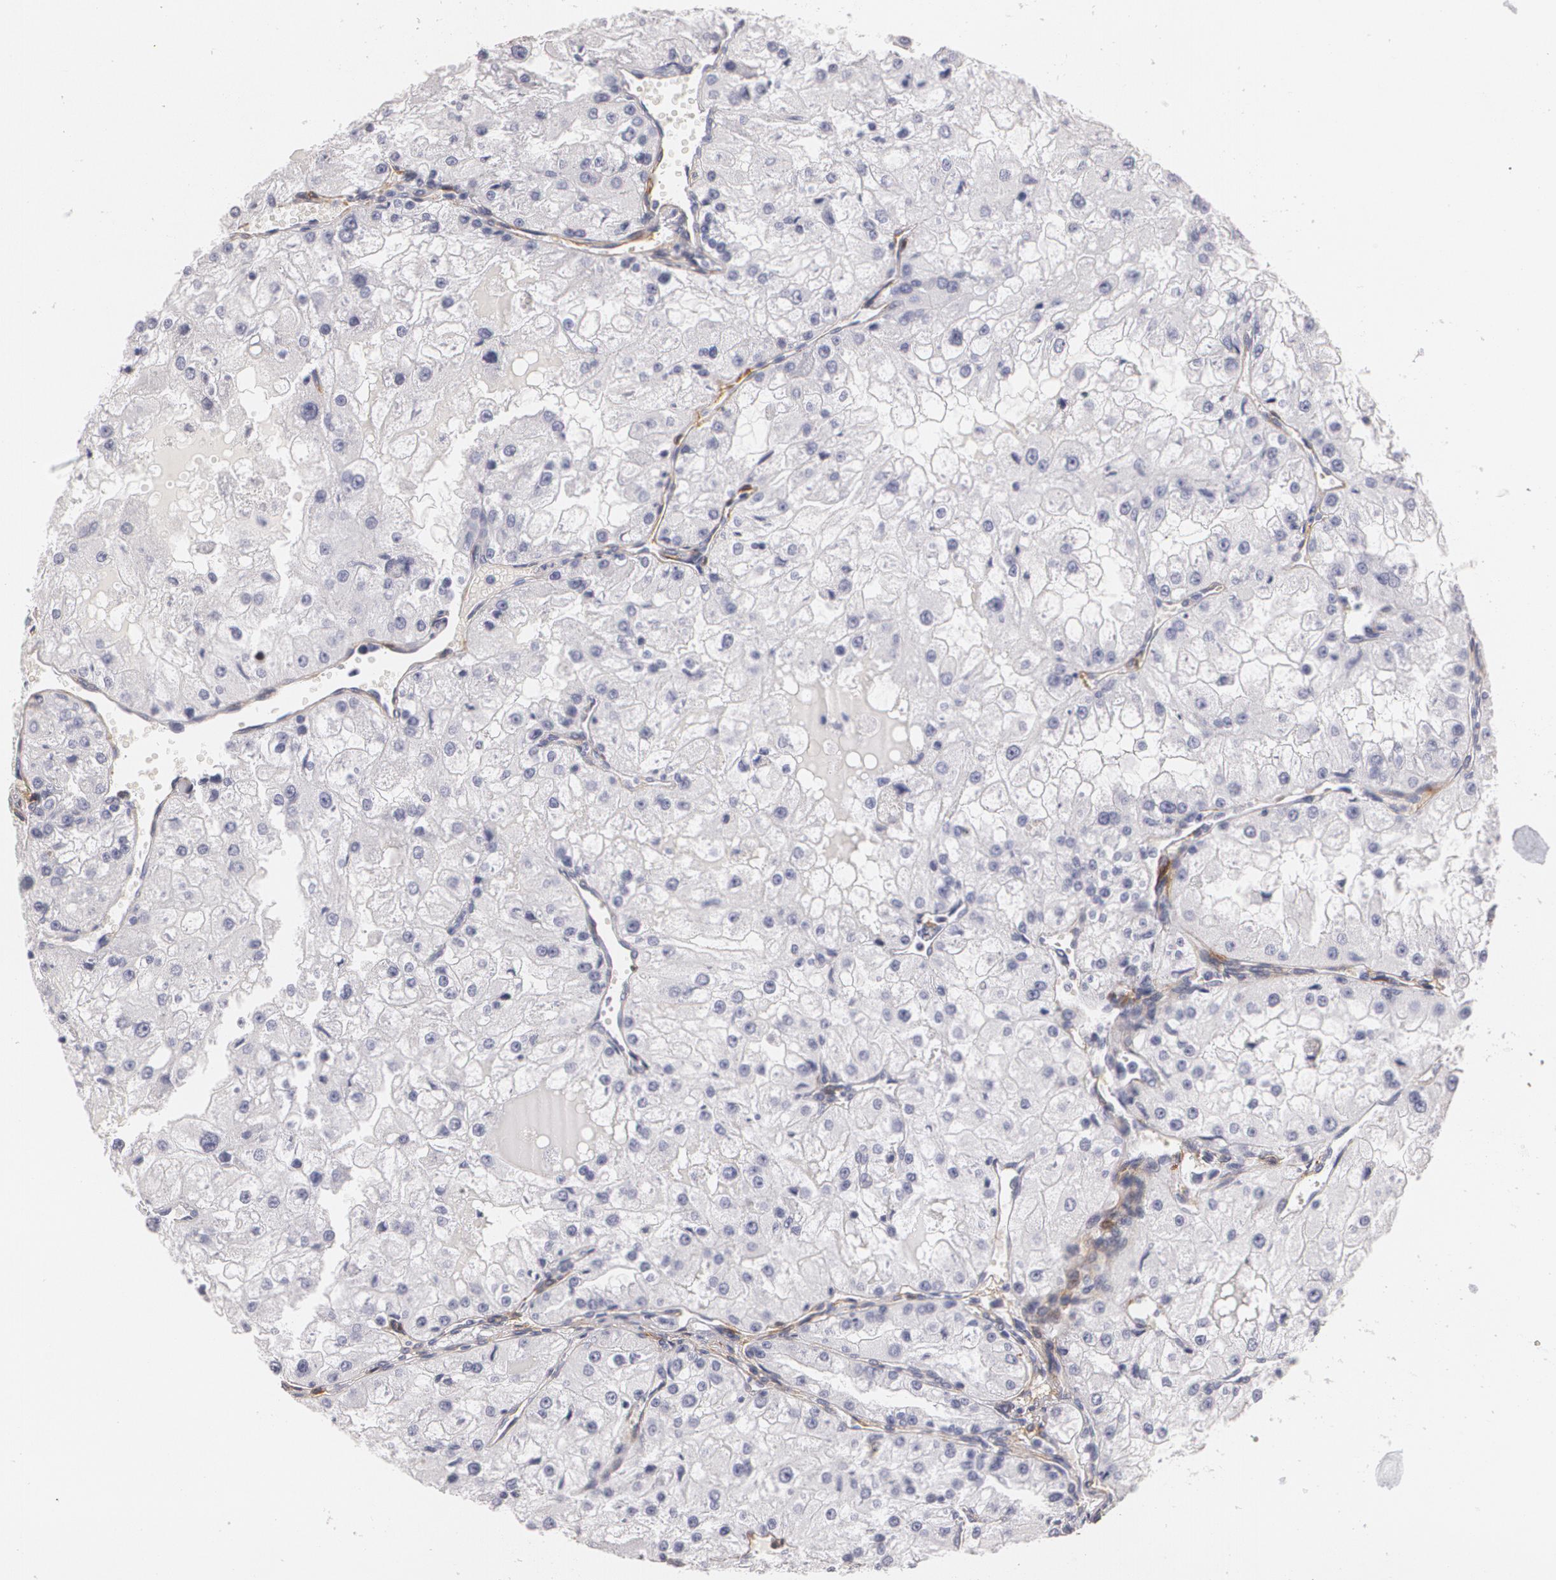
{"staining": {"intensity": "negative", "quantity": "none", "location": "none"}, "tissue": "renal cancer", "cell_type": "Tumor cells", "image_type": "cancer", "snomed": [{"axis": "morphology", "description": "Adenocarcinoma, NOS"}, {"axis": "topography", "description": "Kidney"}], "caption": "Renal adenocarcinoma stained for a protein using immunohistochemistry displays no positivity tumor cells.", "gene": "NGFR", "patient": {"sex": "female", "age": 74}}